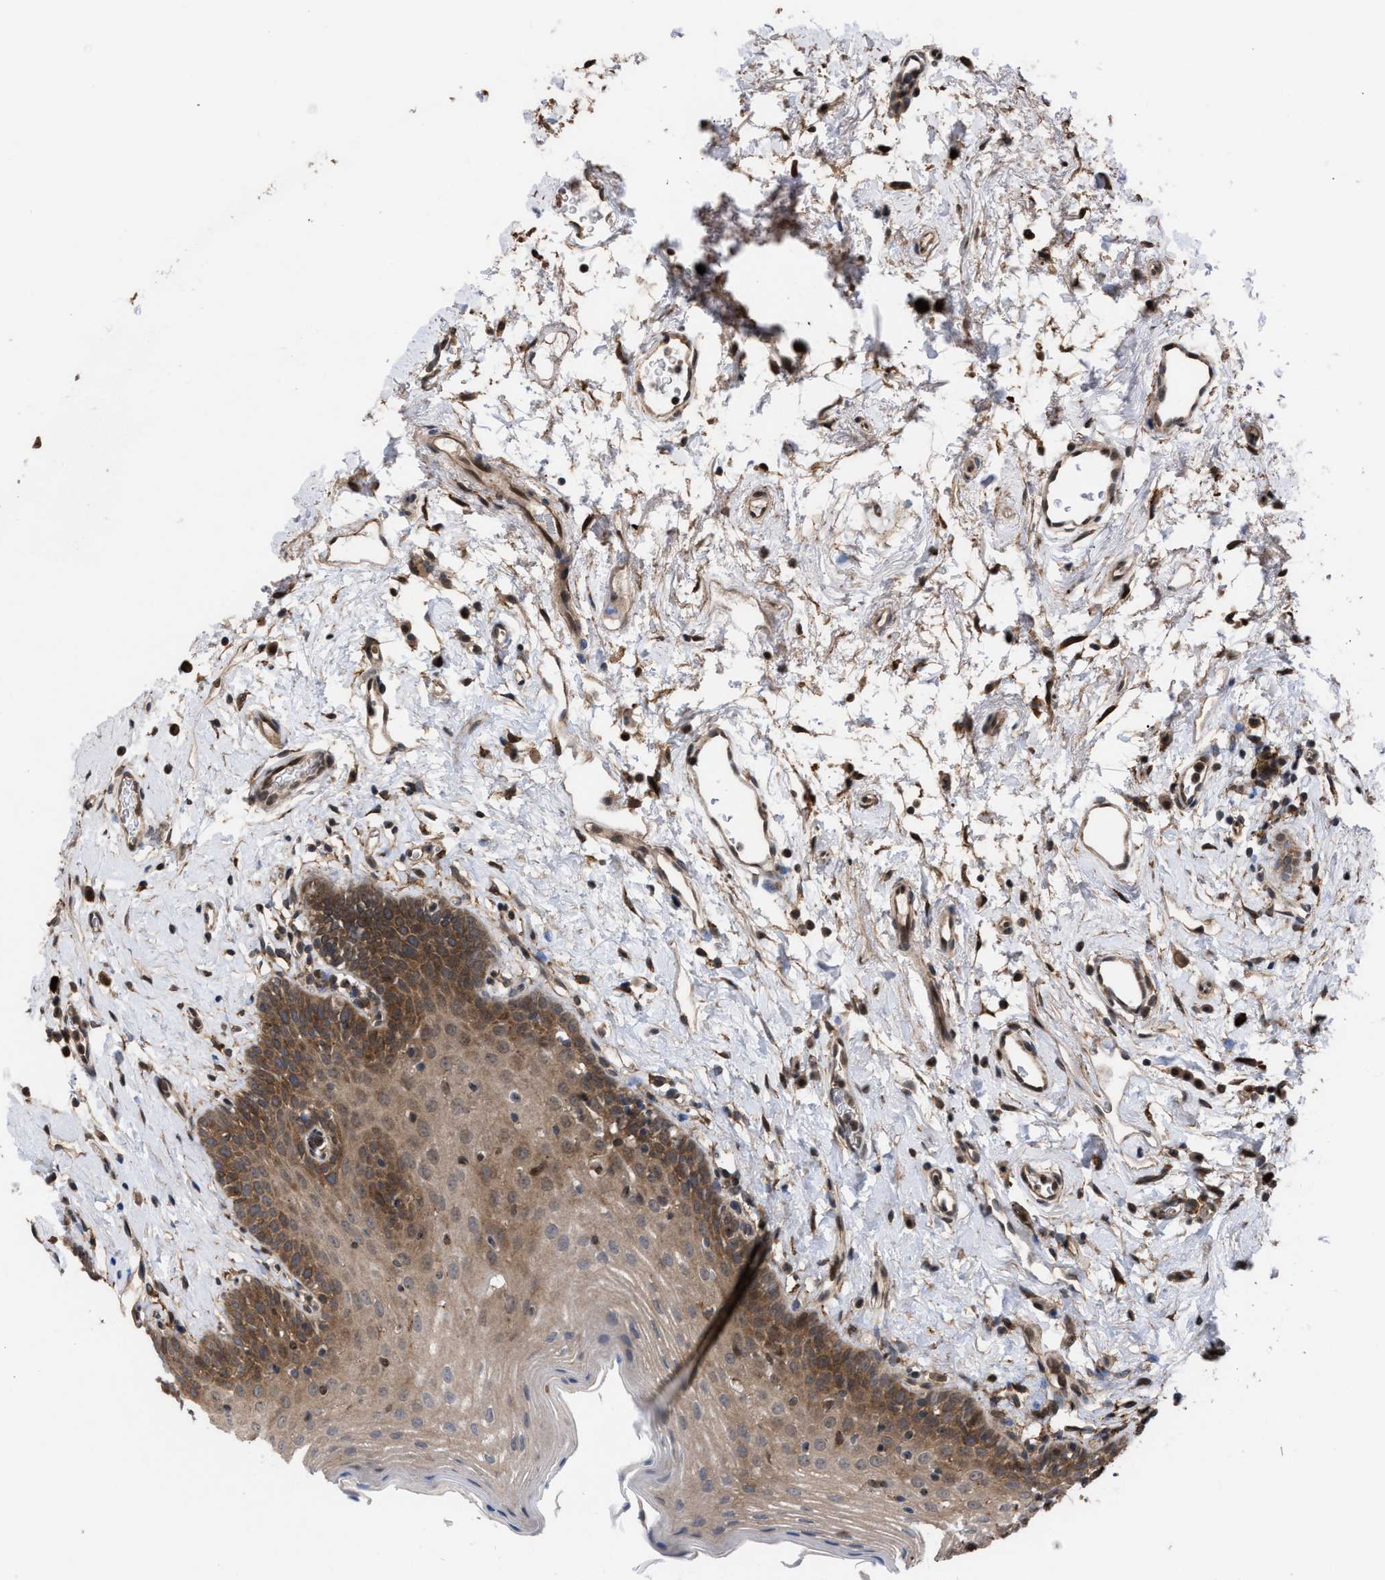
{"staining": {"intensity": "moderate", "quantity": ">75%", "location": "cytoplasmic/membranous"}, "tissue": "oral mucosa", "cell_type": "Squamous epithelial cells", "image_type": "normal", "snomed": [{"axis": "morphology", "description": "Normal tissue, NOS"}, {"axis": "topography", "description": "Oral tissue"}], "caption": "IHC photomicrograph of normal human oral mucosa stained for a protein (brown), which reveals medium levels of moderate cytoplasmic/membranous expression in approximately >75% of squamous epithelial cells.", "gene": "TP53BP2", "patient": {"sex": "male", "age": 66}}